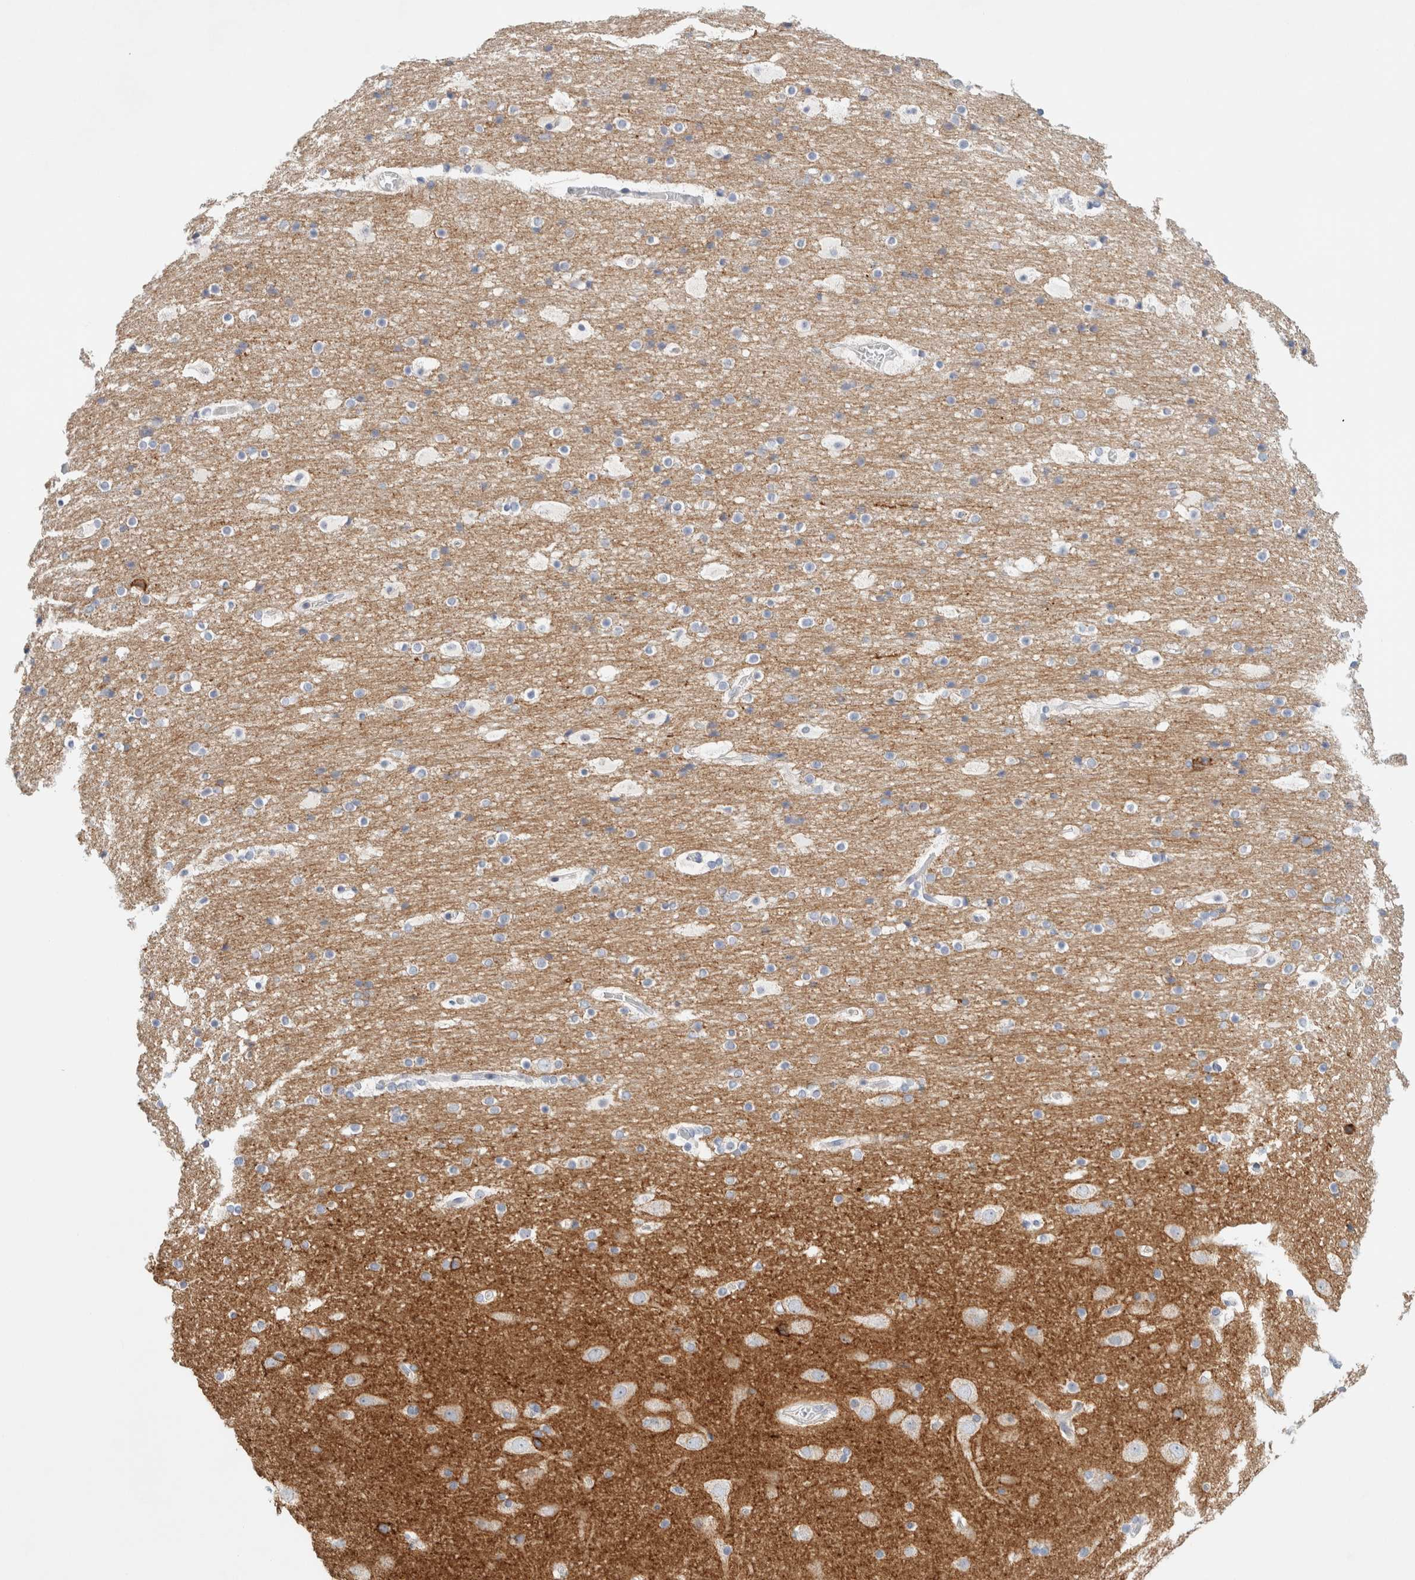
{"staining": {"intensity": "weak", "quantity": "25%-75%", "location": "cytoplasmic/membranous"}, "tissue": "cerebral cortex", "cell_type": "Endothelial cells", "image_type": "normal", "snomed": [{"axis": "morphology", "description": "Normal tissue, NOS"}, {"axis": "topography", "description": "Cerebral cortex"}], "caption": "Protein expression analysis of benign human cerebral cortex reveals weak cytoplasmic/membranous expression in about 25%-75% of endothelial cells.", "gene": "HEXD", "patient": {"sex": "male", "age": 57}}